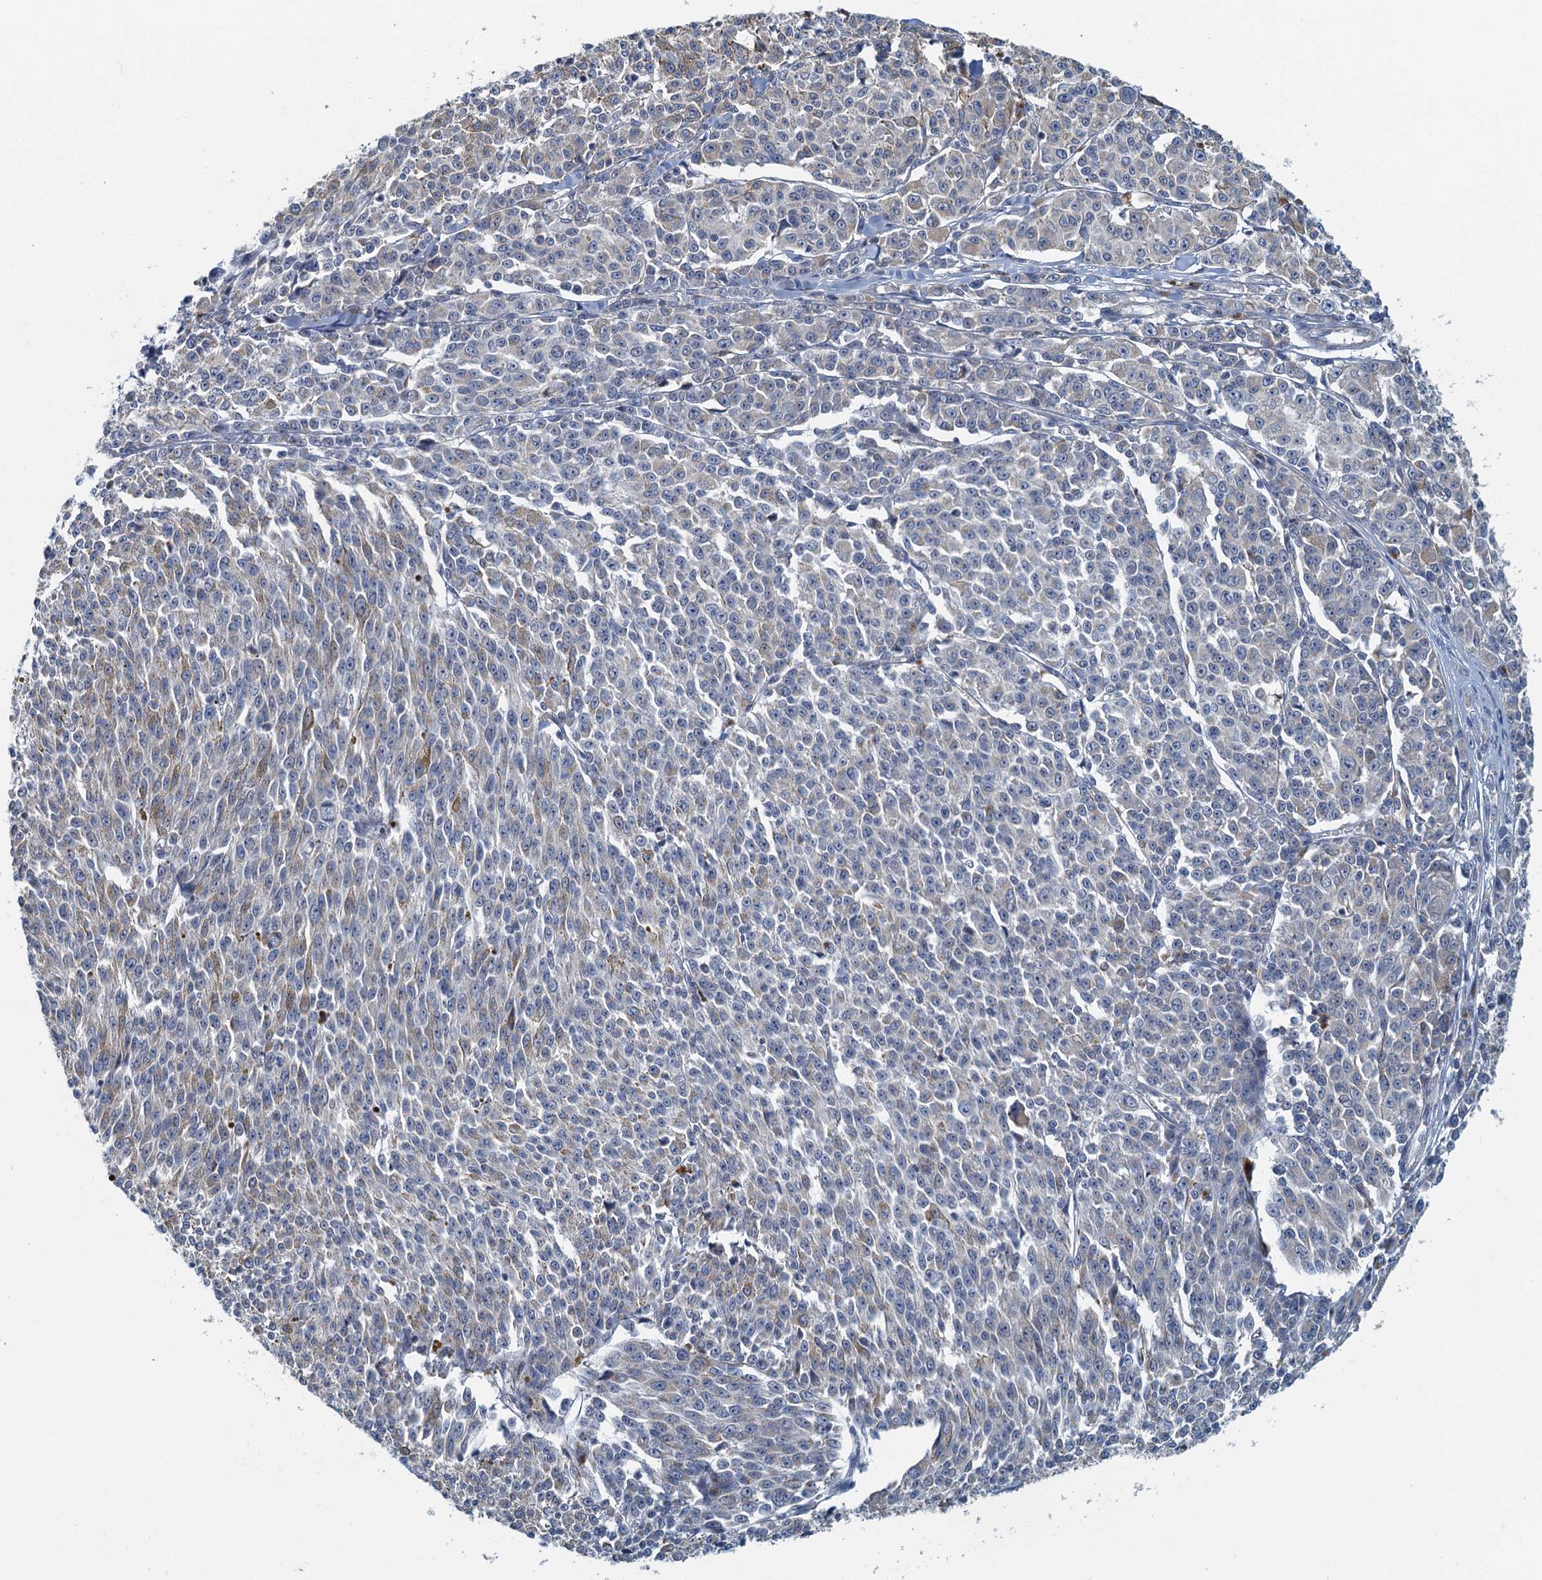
{"staining": {"intensity": "weak", "quantity": "<25%", "location": "cytoplasmic/membranous"}, "tissue": "melanoma", "cell_type": "Tumor cells", "image_type": "cancer", "snomed": [{"axis": "morphology", "description": "Malignant melanoma, NOS"}, {"axis": "topography", "description": "Skin"}], "caption": "The immunohistochemistry image has no significant positivity in tumor cells of malignant melanoma tissue.", "gene": "ALG2", "patient": {"sex": "female", "age": 52}}